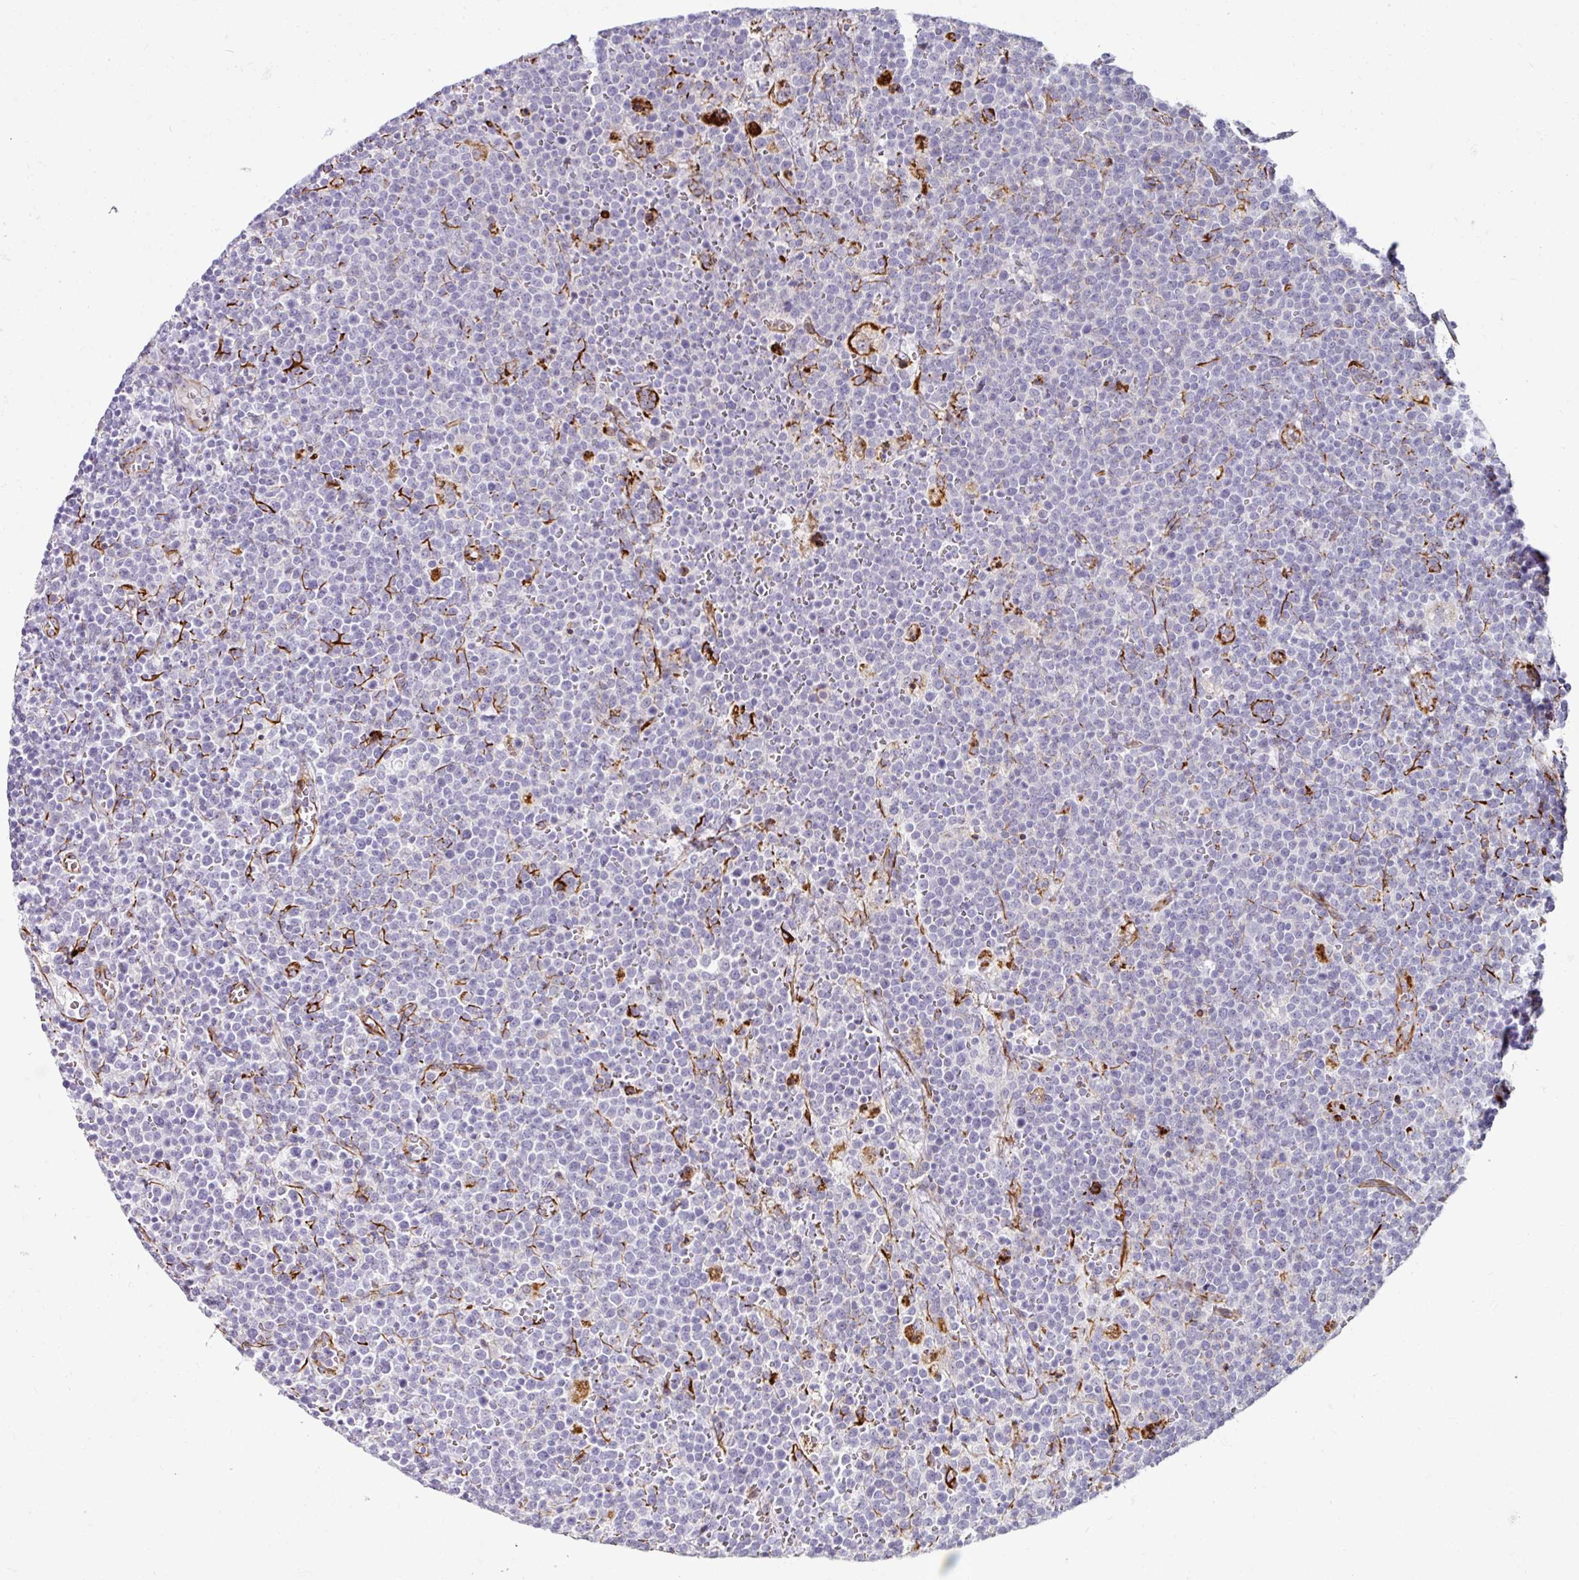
{"staining": {"intensity": "negative", "quantity": "none", "location": "none"}, "tissue": "lymphoma", "cell_type": "Tumor cells", "image_type": "cancer", "snomed": [{"axis": "morphology", "description": "Malignant lymphoma, non-Hodgkin's type, High grade"}, {"axis": "topography", "description": "Lymph node"}], "caption": "An immunohistochemistry (IHC) histopathology image of lymphoma is shown. There is no staining in tumor cells of lymphoma.", "gene": "TMPRSS9", "patient": {"sex": "male", "age": 61}}